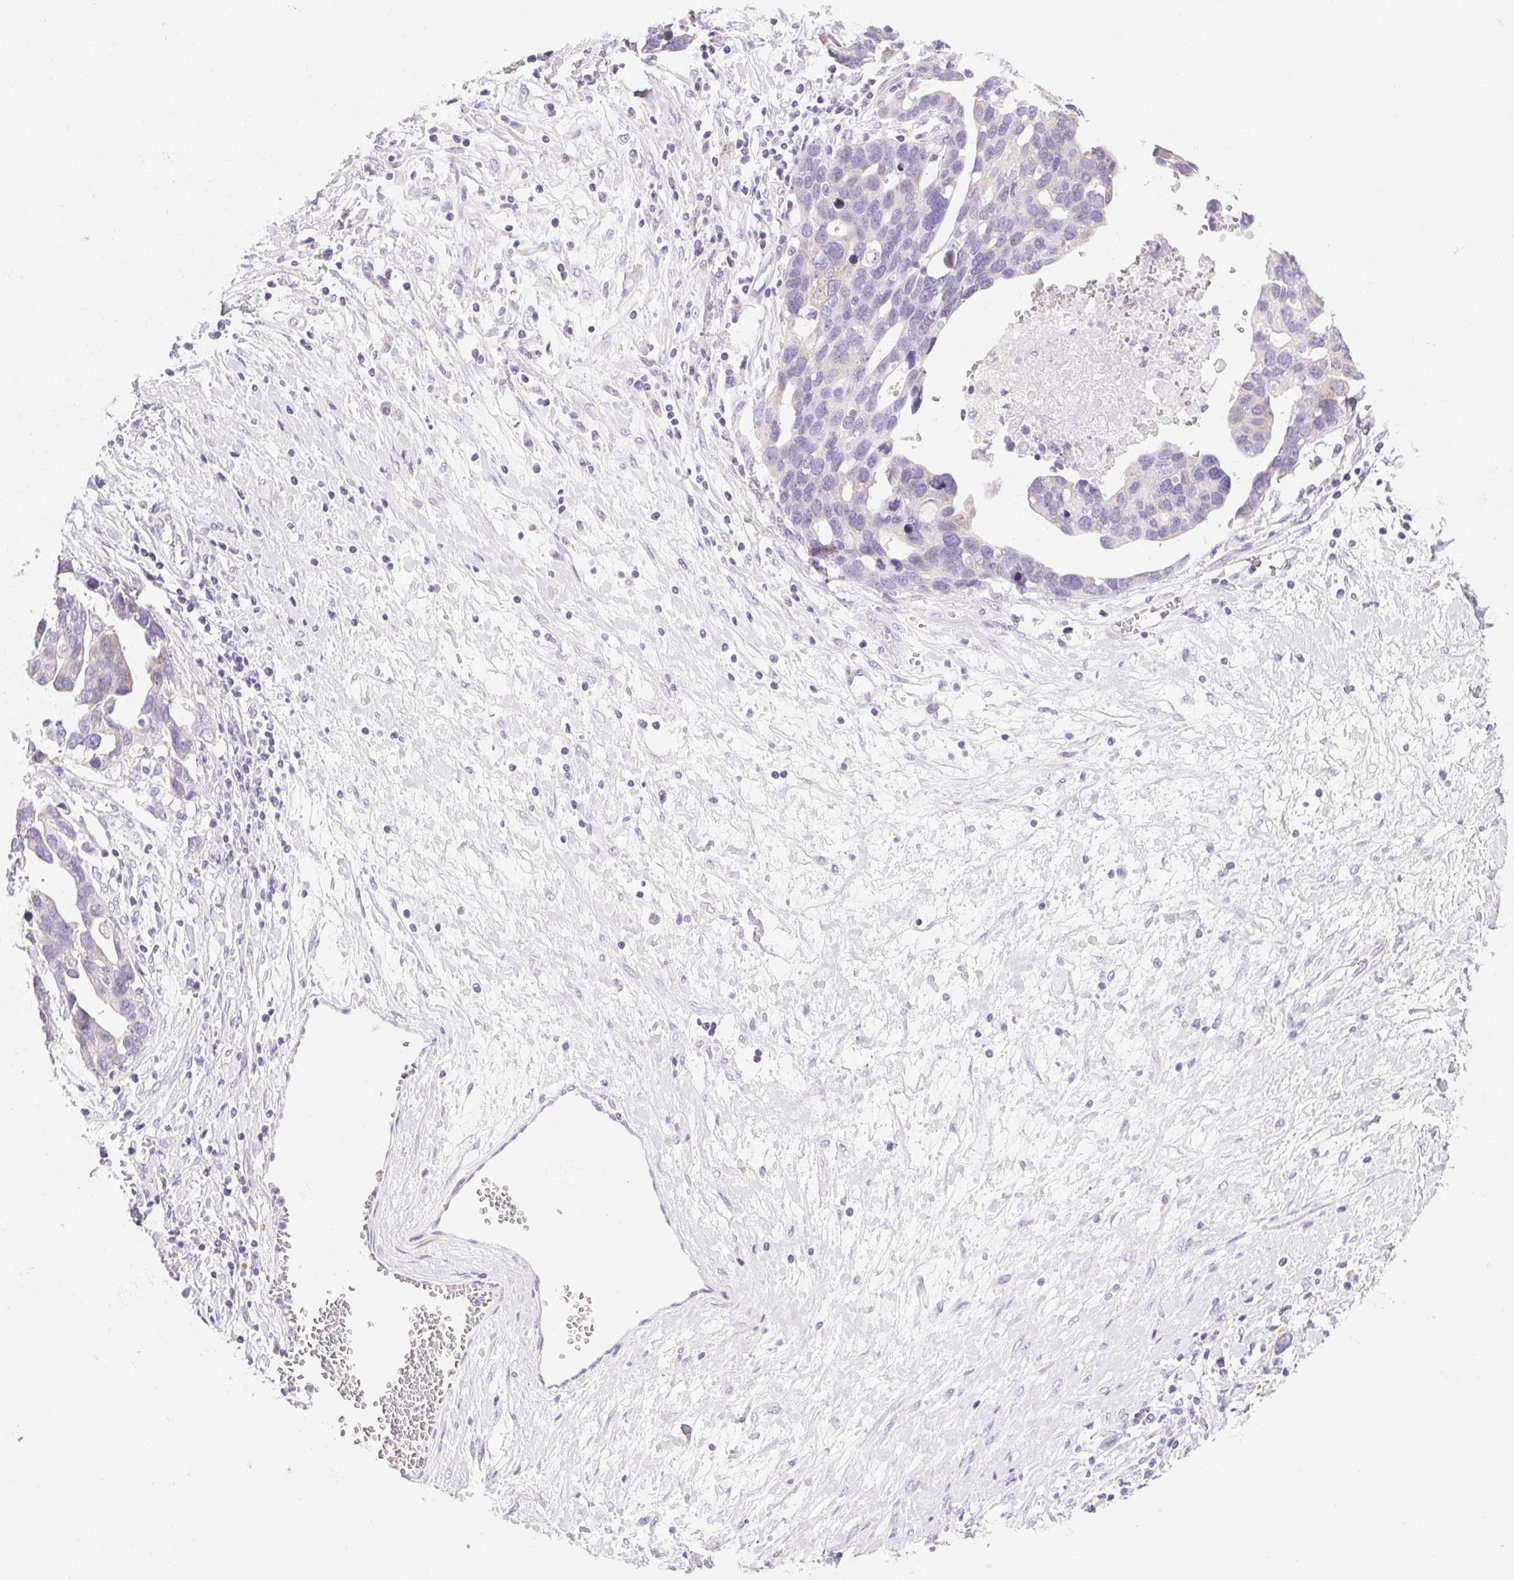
{"staining": {"intensity": "negative", "quantity": "none", "location": "none"}, "tissue": "ovarian cancer", "cell_type": "Tumor cells", "image_type": "cancer", "snomed": [{"axis": "morphology", "description": "Cystadenocarcinoma, serous, NOS"}, {"axis": "topography", "description": "Ovary"}], "caption": "Immunohistochemistry (IHC) of human ovarian serous cystadenocarcinoma shows no expression in tumor cells.", "gene": "DHCR24", "patient": {"sex": "female", "age": 54}}